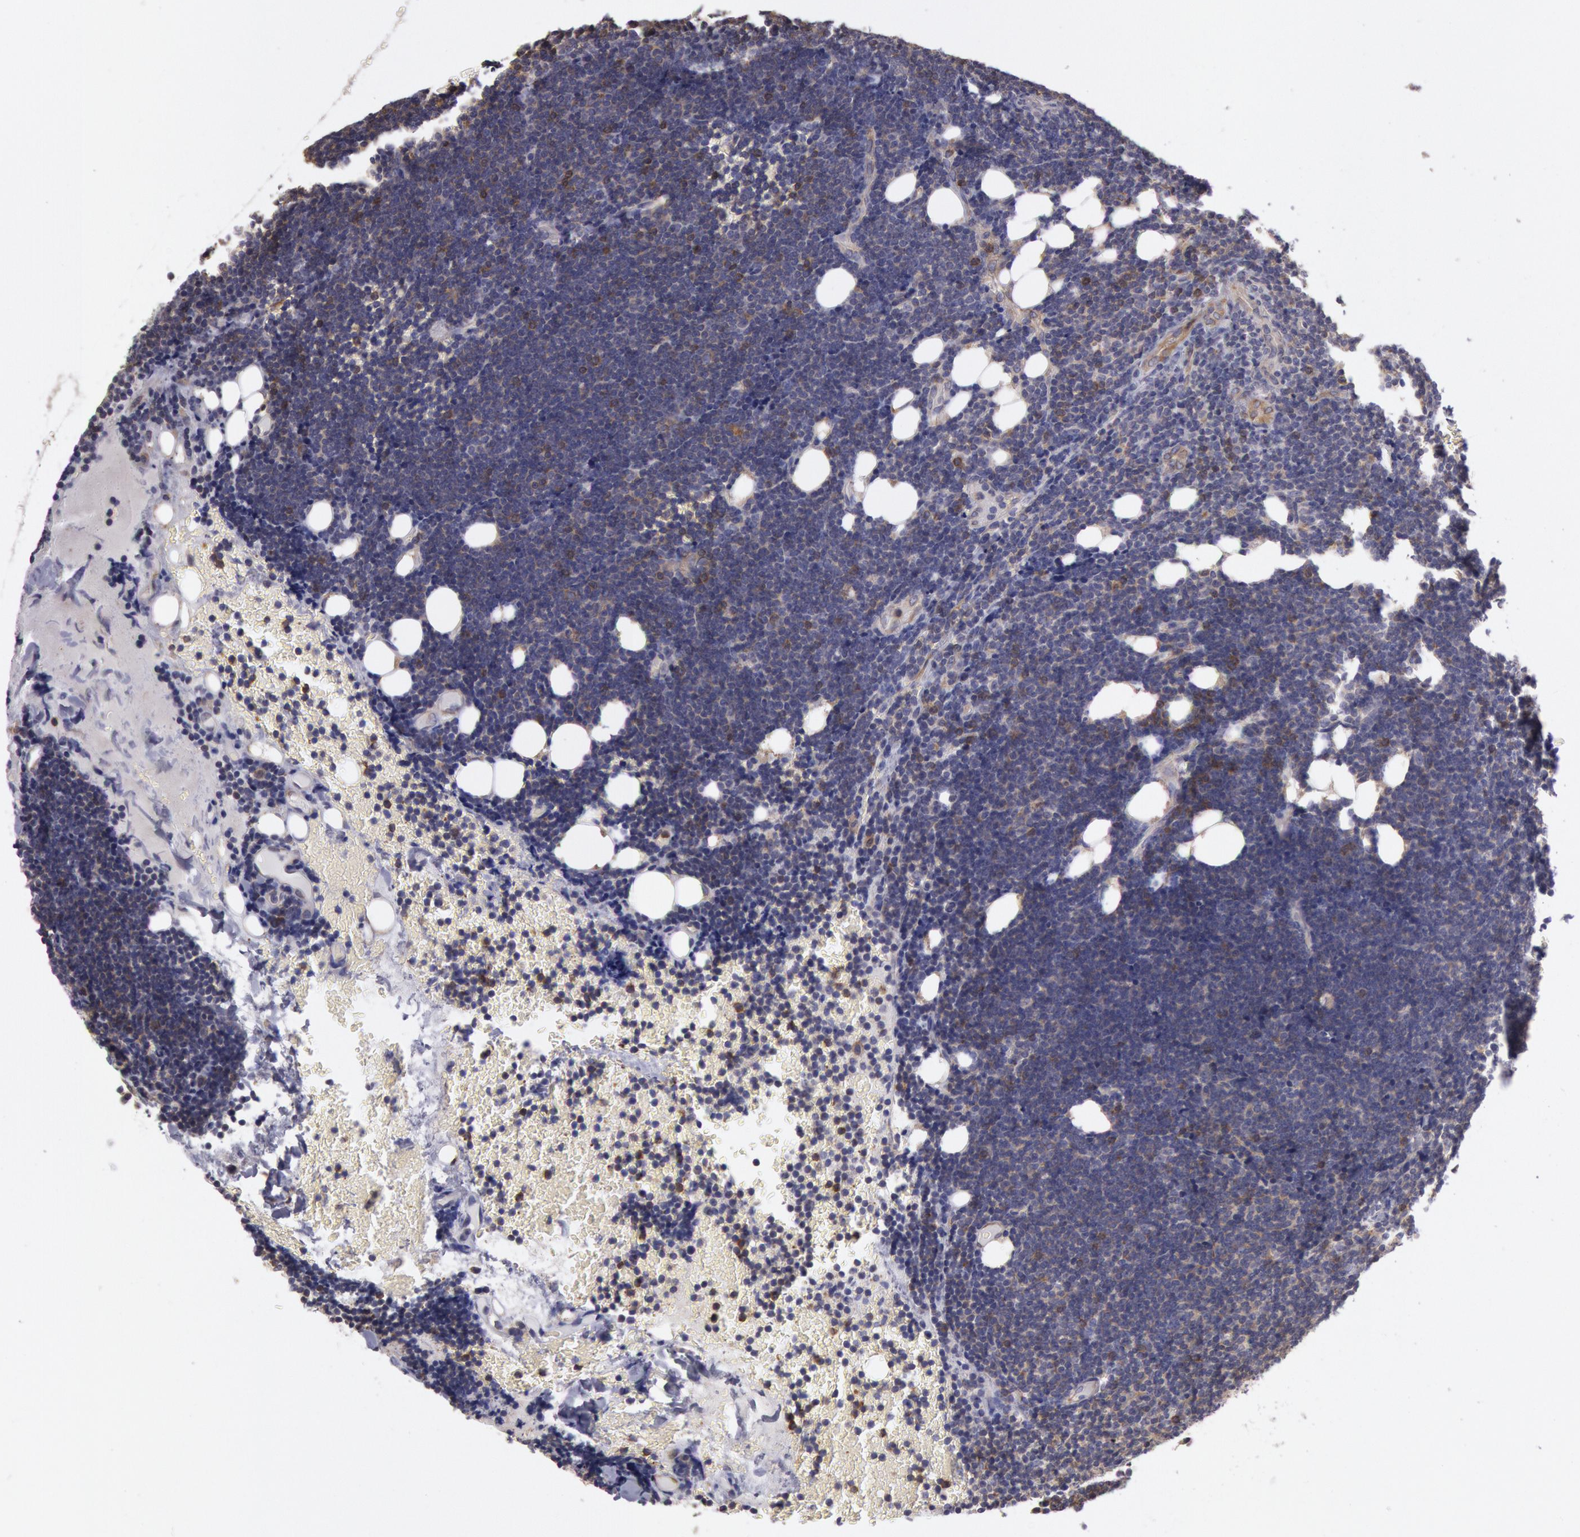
{"staining": {"intensity": "weak", "quantity": "<25%", "location": "cytoplasmic/membranous"}, "tissue": "lymphoma", "cell_type": "Tumor cells", "image_type": "cancer", "snomed": [{"axis": "morphology", "description": "Malignant lymphoma, non-Hodgkin's type, Low grade"}, {"axis": "topography", "description": "Lymph node"}], "caption": "Protein analysis of lymphoma shows no significant expression in tumor cells.", "gene": "NMT2", "patient": {"sex": "female", "age": 51}}